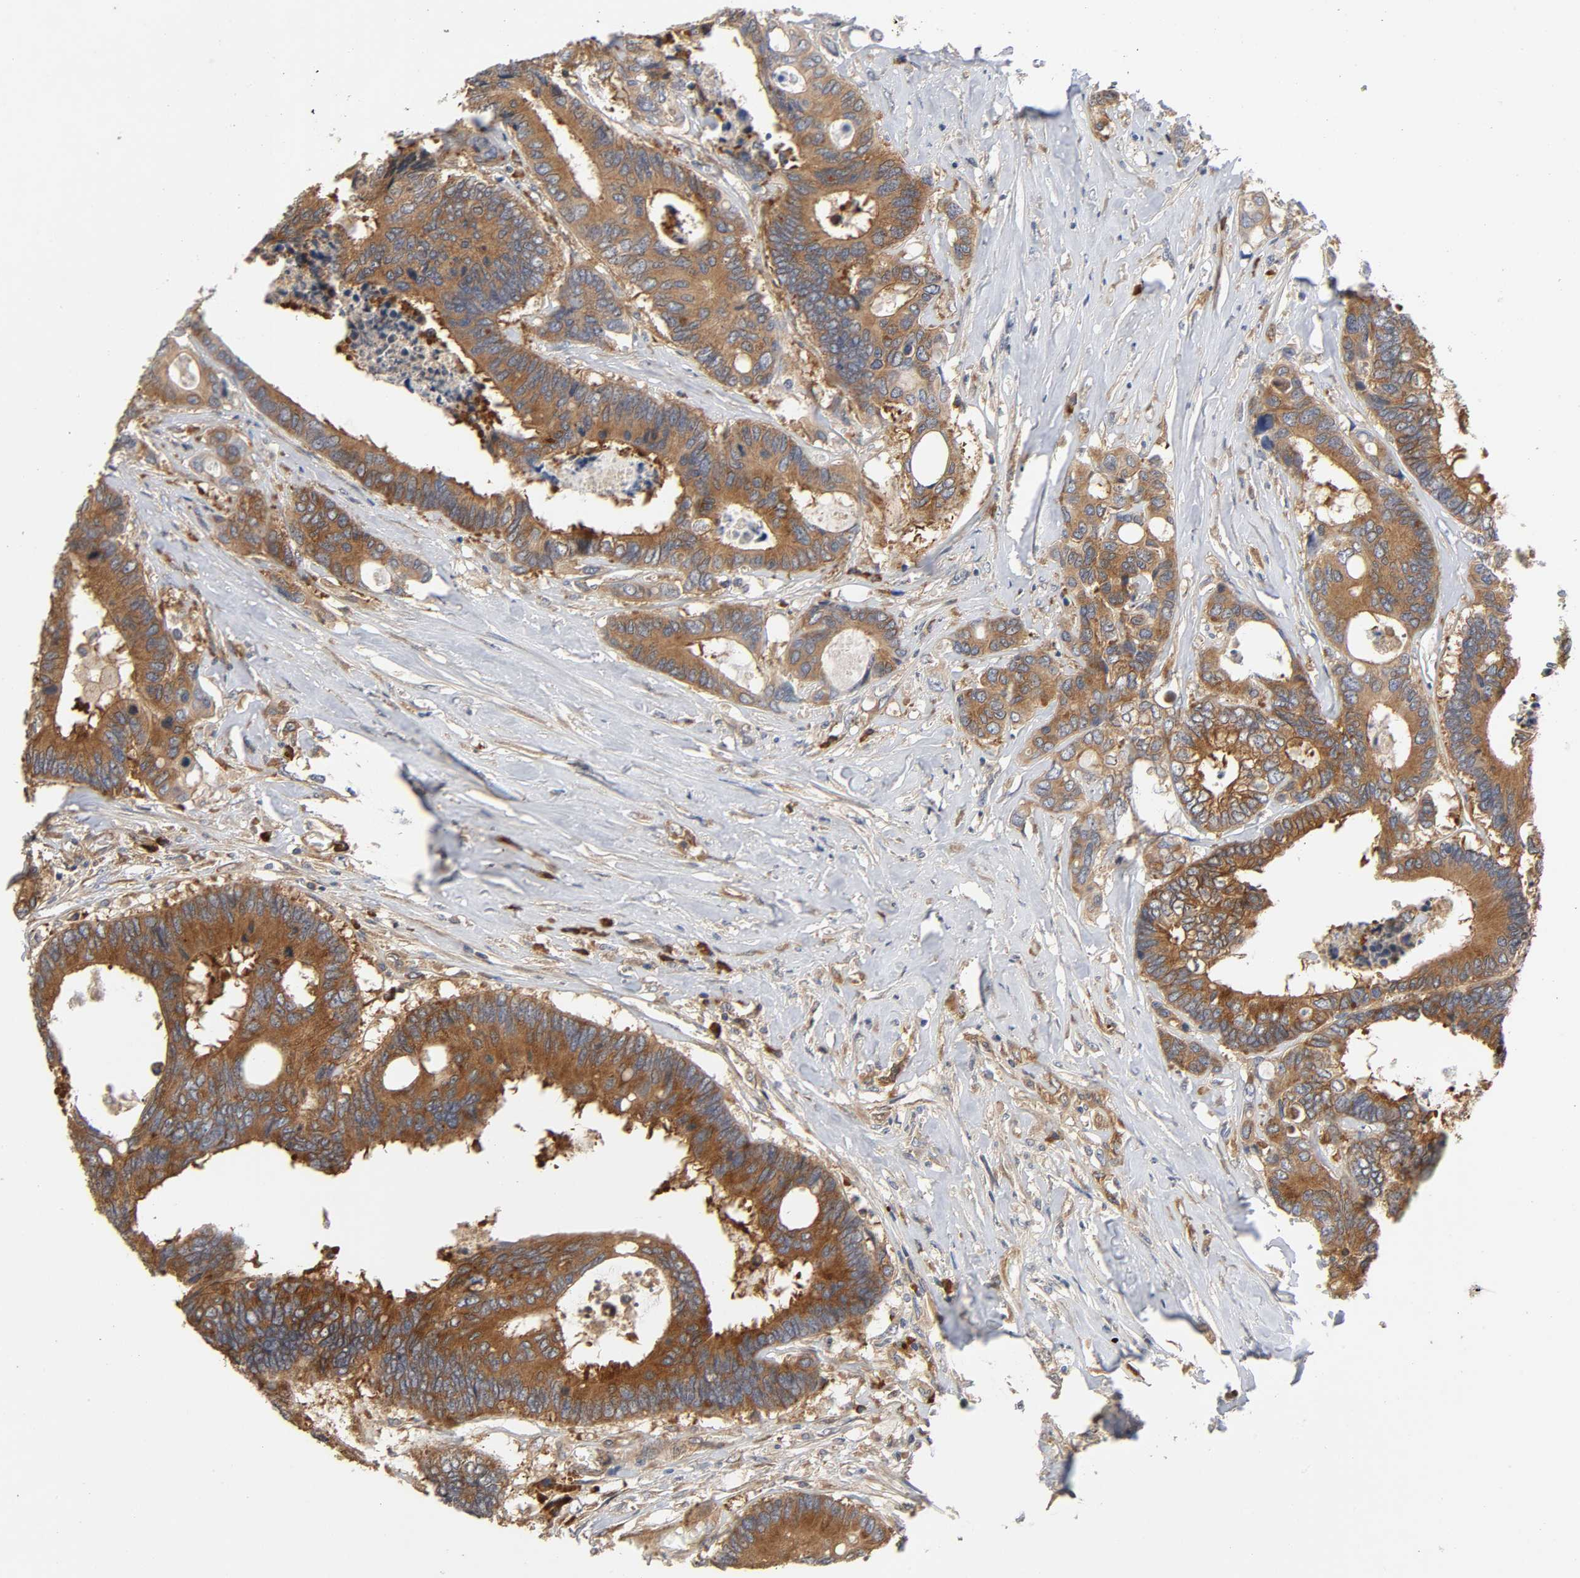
{"staining": {"intensity": "strong", "quantity": ">75%", "location": "cytoplasmic/membranous"}, "tissue": "colorectal cancer", "cell_type": "Tumor cells", "image_type": "cancer", "snomed": [{"axis": "morphology", "description": "Adenocarcinoma, NOS"}, {"axis": "topography", "description": "Rectum"}], "caption": "Tumor cells demonstrate strong cytoplasmic/membranous positivity in approximately >75% of cells in adenocarcinoma (colorectal). The protein is shown in brown color, while the nuclei are stained blue.", "gene": "SCHIP1", "patient": {"sex": "male", "age": 55}}